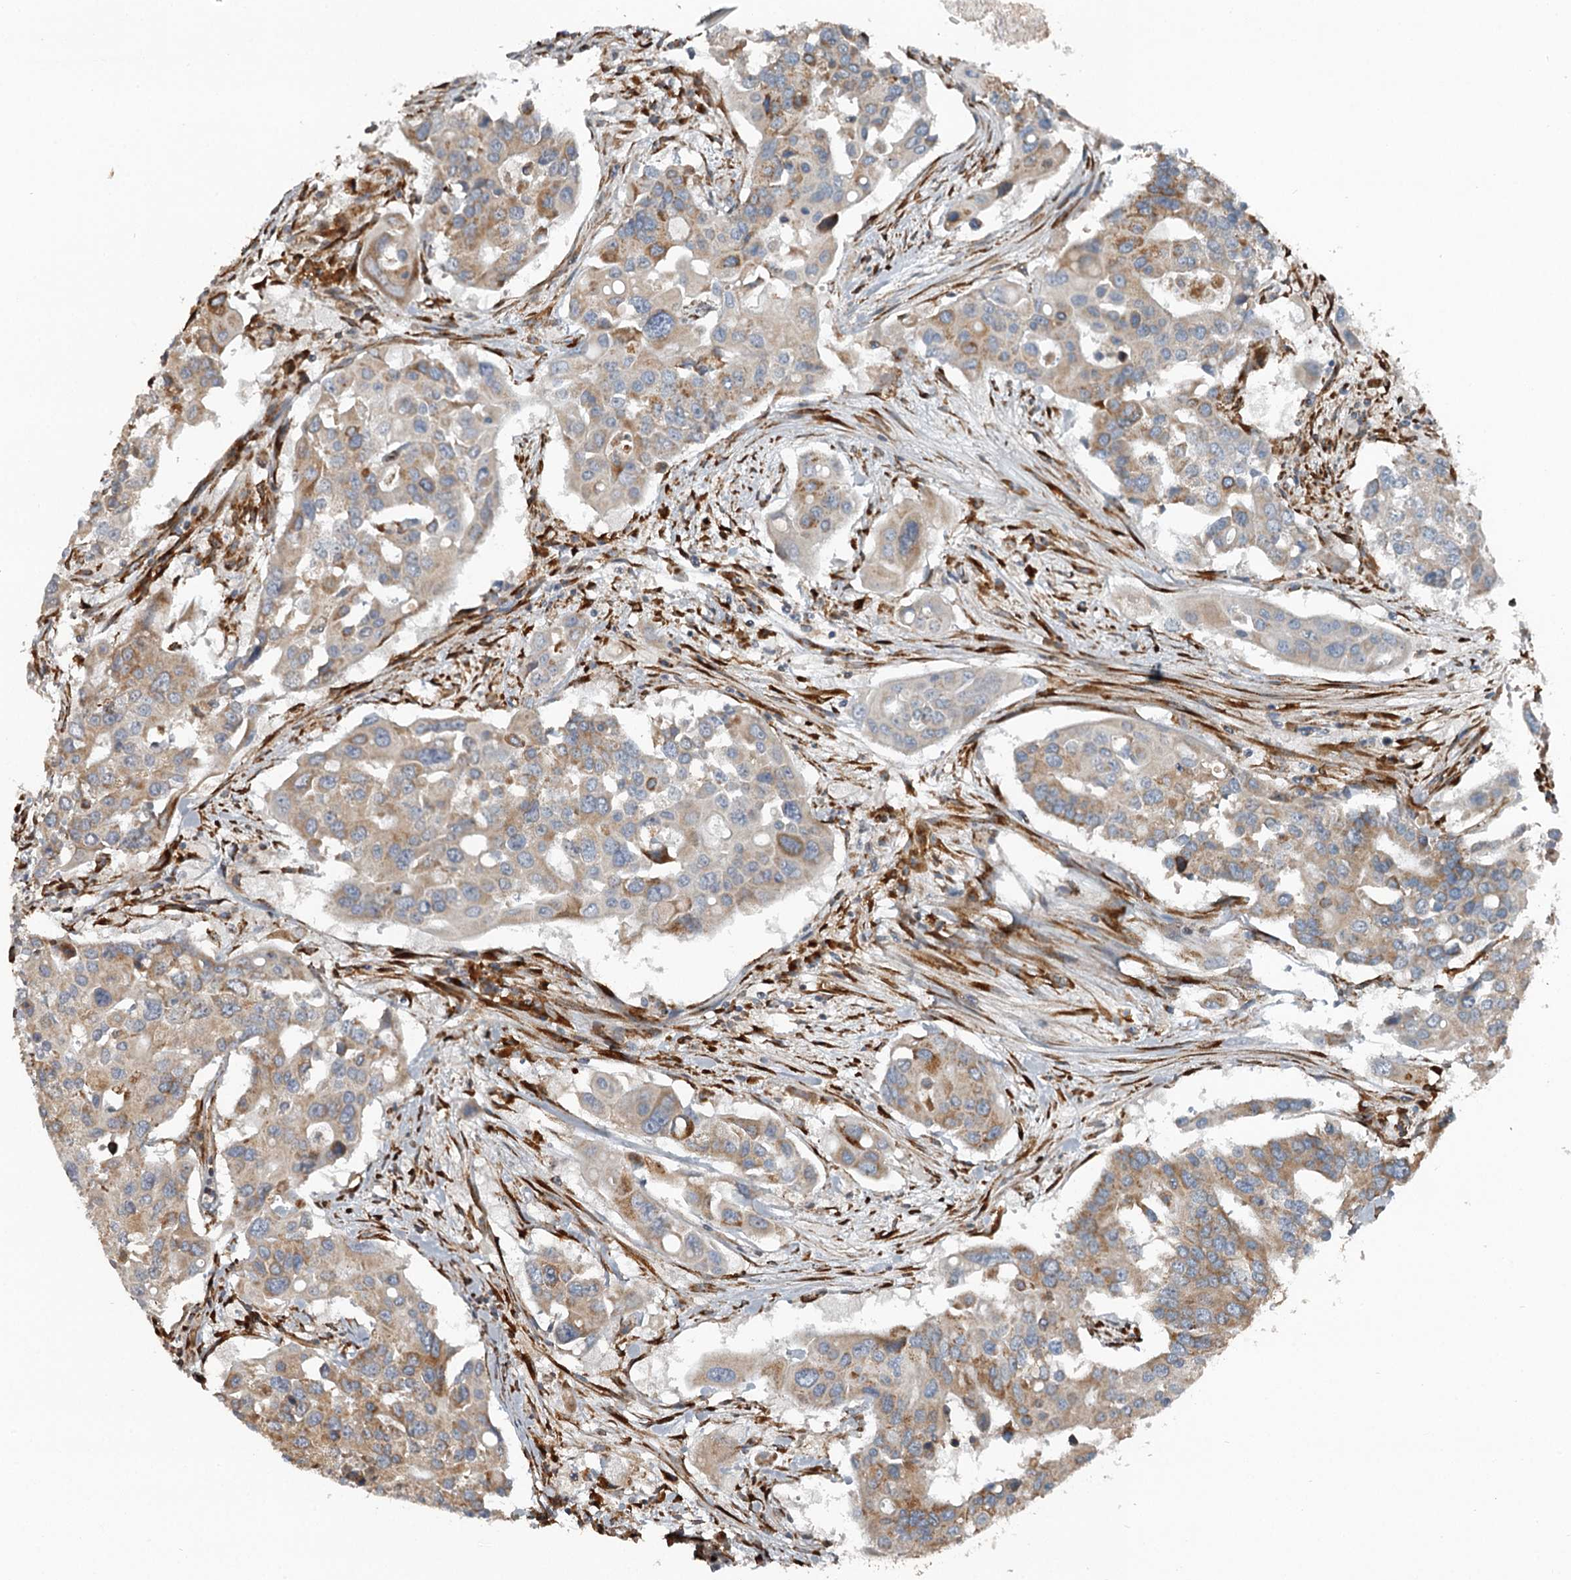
{"staining": {"intensity": "moderate", "quantity": "25%-75%", "location": "cytoplasmic/membranous"}, "tissue": "colorectal cancer", "cell_type": "Tumor cells", "image_type": "cancer", "snomed": [{"axis": "morphology", "description": "Adenocarcinoma, NOS"}, {"axis": "topography", "description": "Colon"}], "caption": "An image of human adenocarcinoma (colorectal) stained for a protein exhibits moderate cytoplasmic/membranous brown staining in tumor cells. (IHC, brightfield microscopy, high magnification).", "gene": "RASSF8", "patient": {"sex": "male", "age": 77}}